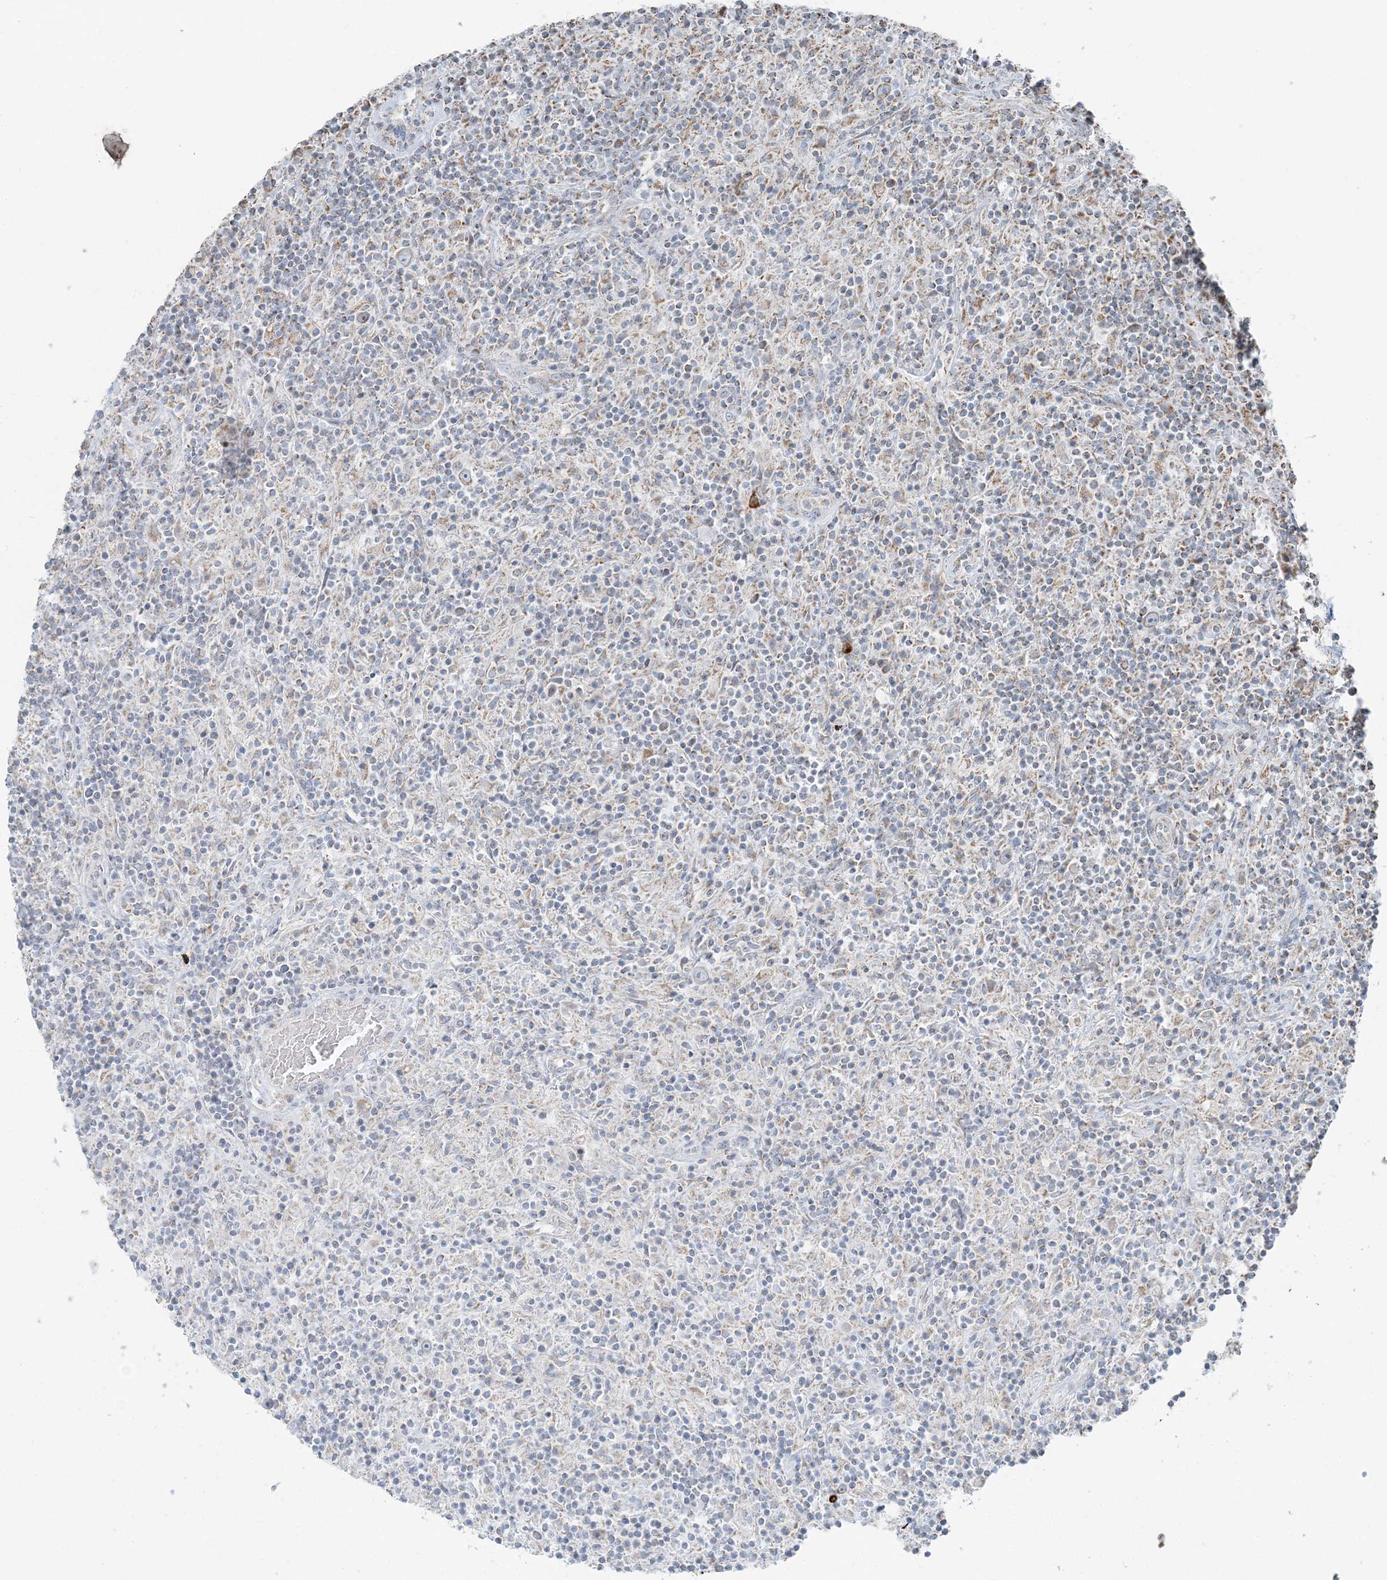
{"staining": {"intensity": "weak", "quantity": "<25%", "location": "cytoplasmic/membranous"}, "tissue": "lymphoma", "cell_type": "Tumor cells", "image_type": "cancer", "snomed": [{"axis": "morphology", "description": "Hodgkin's disease, NOS"}, {"axis": "topography", "description": "Lymph node"}], "caption": "High power microscopy histopathology image of an immunohistochemistry (IHC) histopathology image of Hodgkin's disease, revealing no significant positivity in tumor cells.", "gene": "SLC22A16", "patient": {"sex": "male", "age": 70}}